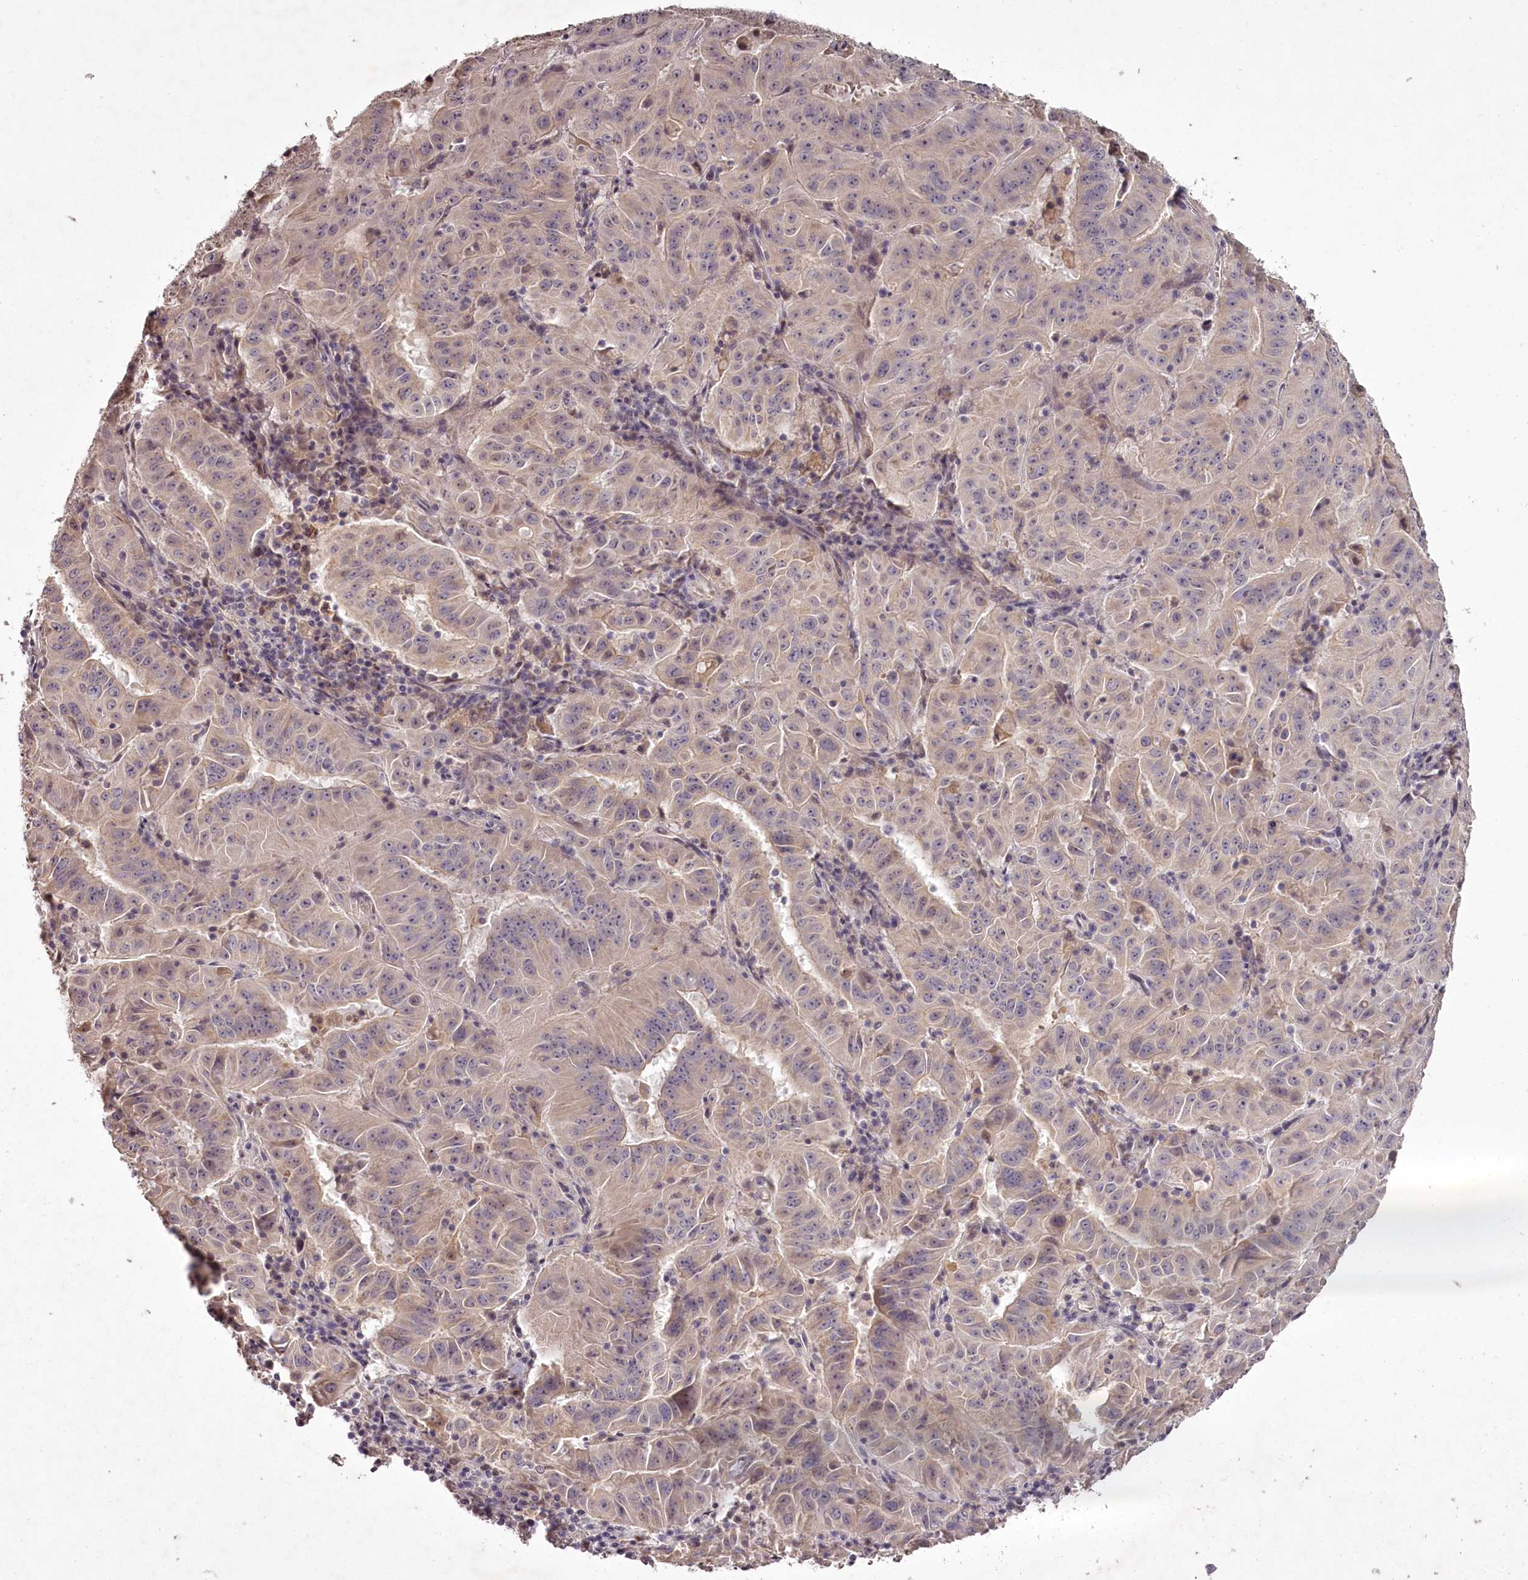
{"staining": {"intensity": "weak", "quantity": ">75%", "location": "cytoplasmic/membranous"}, "tissue": "pancreatic cancer", "cell_type": "Tumor cells", "image_type": "cancer", "snomed": [{"axis": "morphology", "description": "Adenocarcinoma, NOS"}, {"axis": "topography", "description": "Pancreas"}], "caption": "Immunohistochemical staining of adenocarcinoma (pancreatic) shows weak cytoplasmic/membranous protein expression in approximately >75% of tumor cells. Nuclei are stained in blue.", "gene": "RBMXL2", "patient": {"sex": "male", "age": 63}}